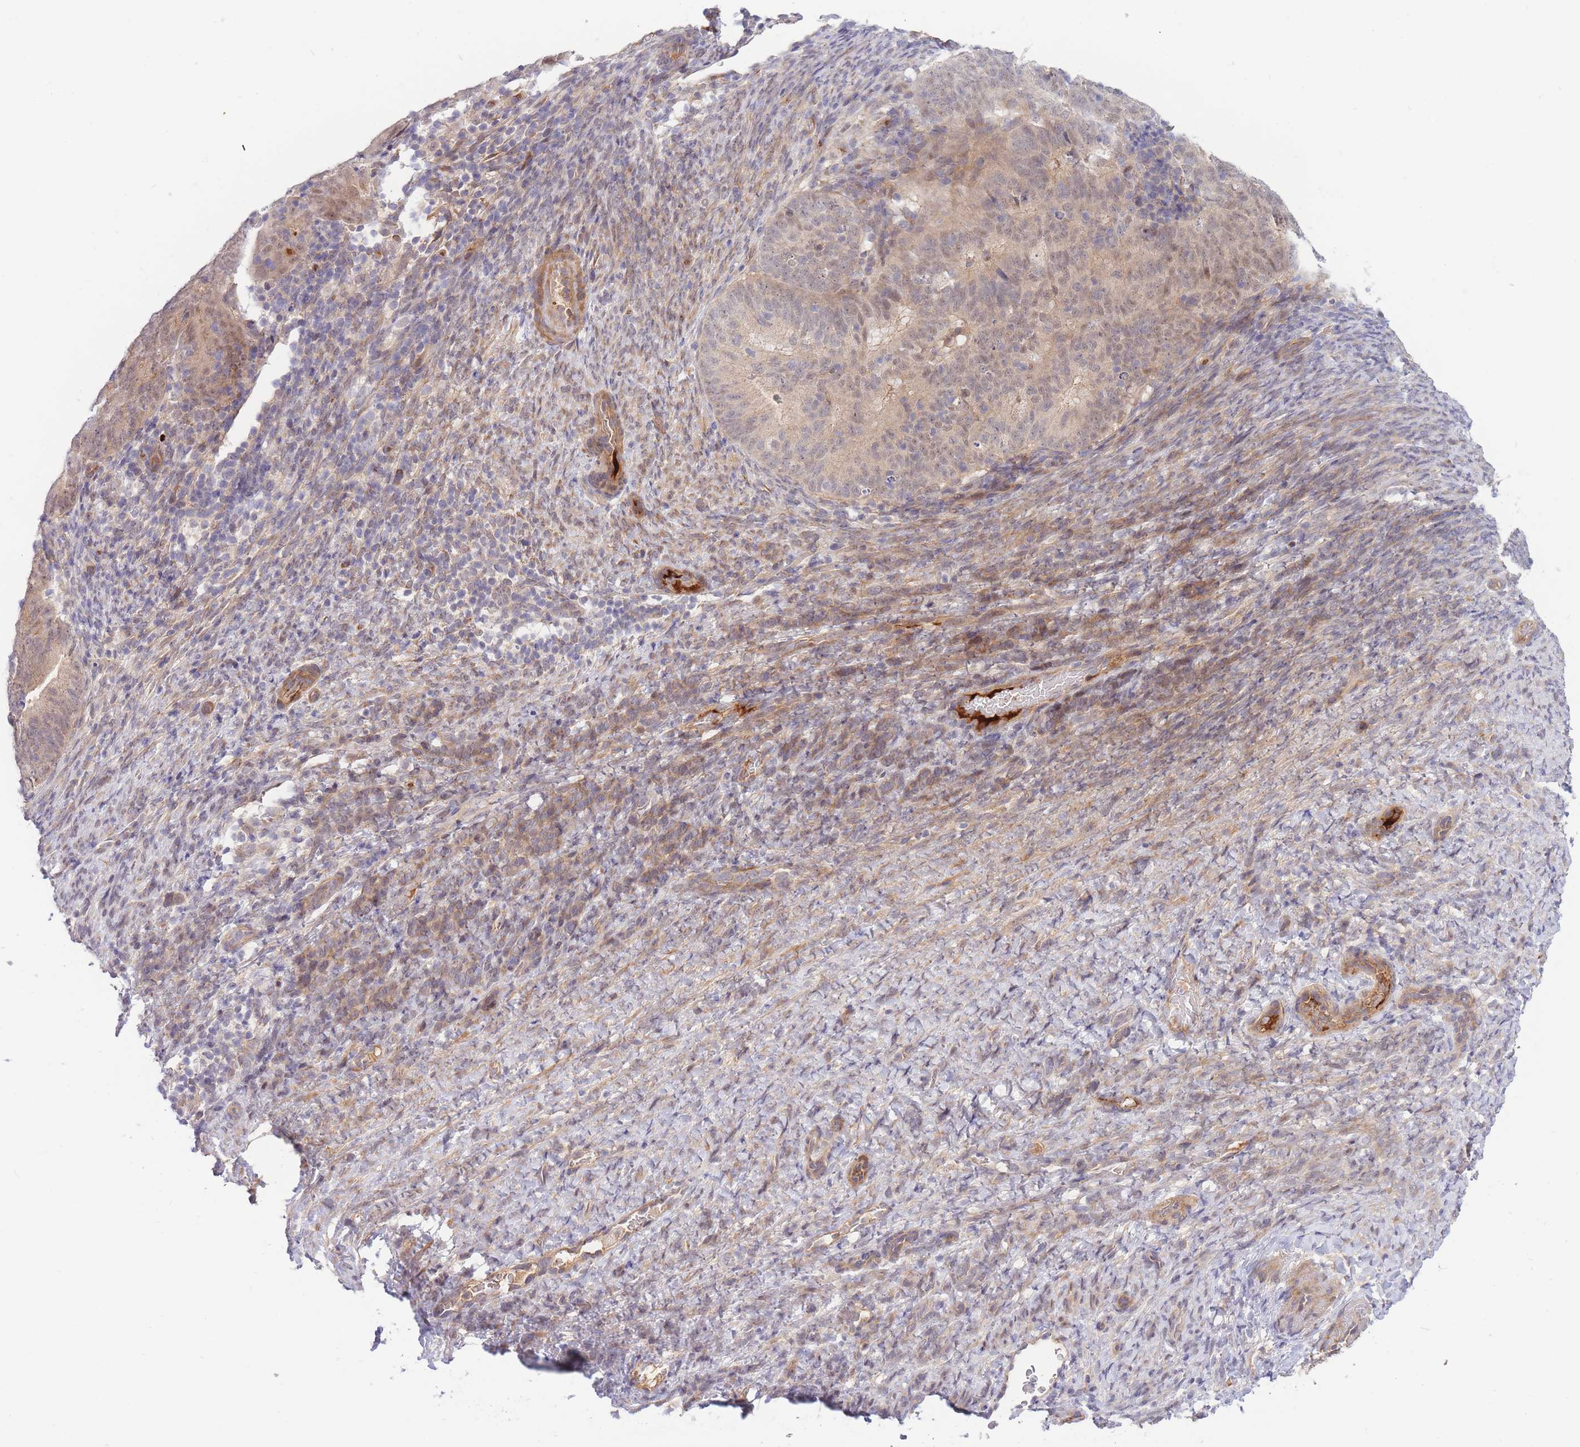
{"staining": {"intensity": "weak", "quantity": "25%-75%", "location": "cytoplasmic/membranous,nuclear"}, "tissue": "endometrial cancer", "cell_type": "Tumor cells", "image_type": "cancer", "snomed": [{"axis": "morphology", "description": "Adenocarcinoma, NOS"}, {"axis": "topography", "description": "Endometrium"}], "caption": "This image shows immunohistochemistry (IHC) staining of human endometrial adenocarcinoma, with low weak cytoplasmic/membranous and nuclear positivity in about 25%-75% of tumor cells.", "gene": "APOL4", "patient": {"sex": "female", "age": 70}}